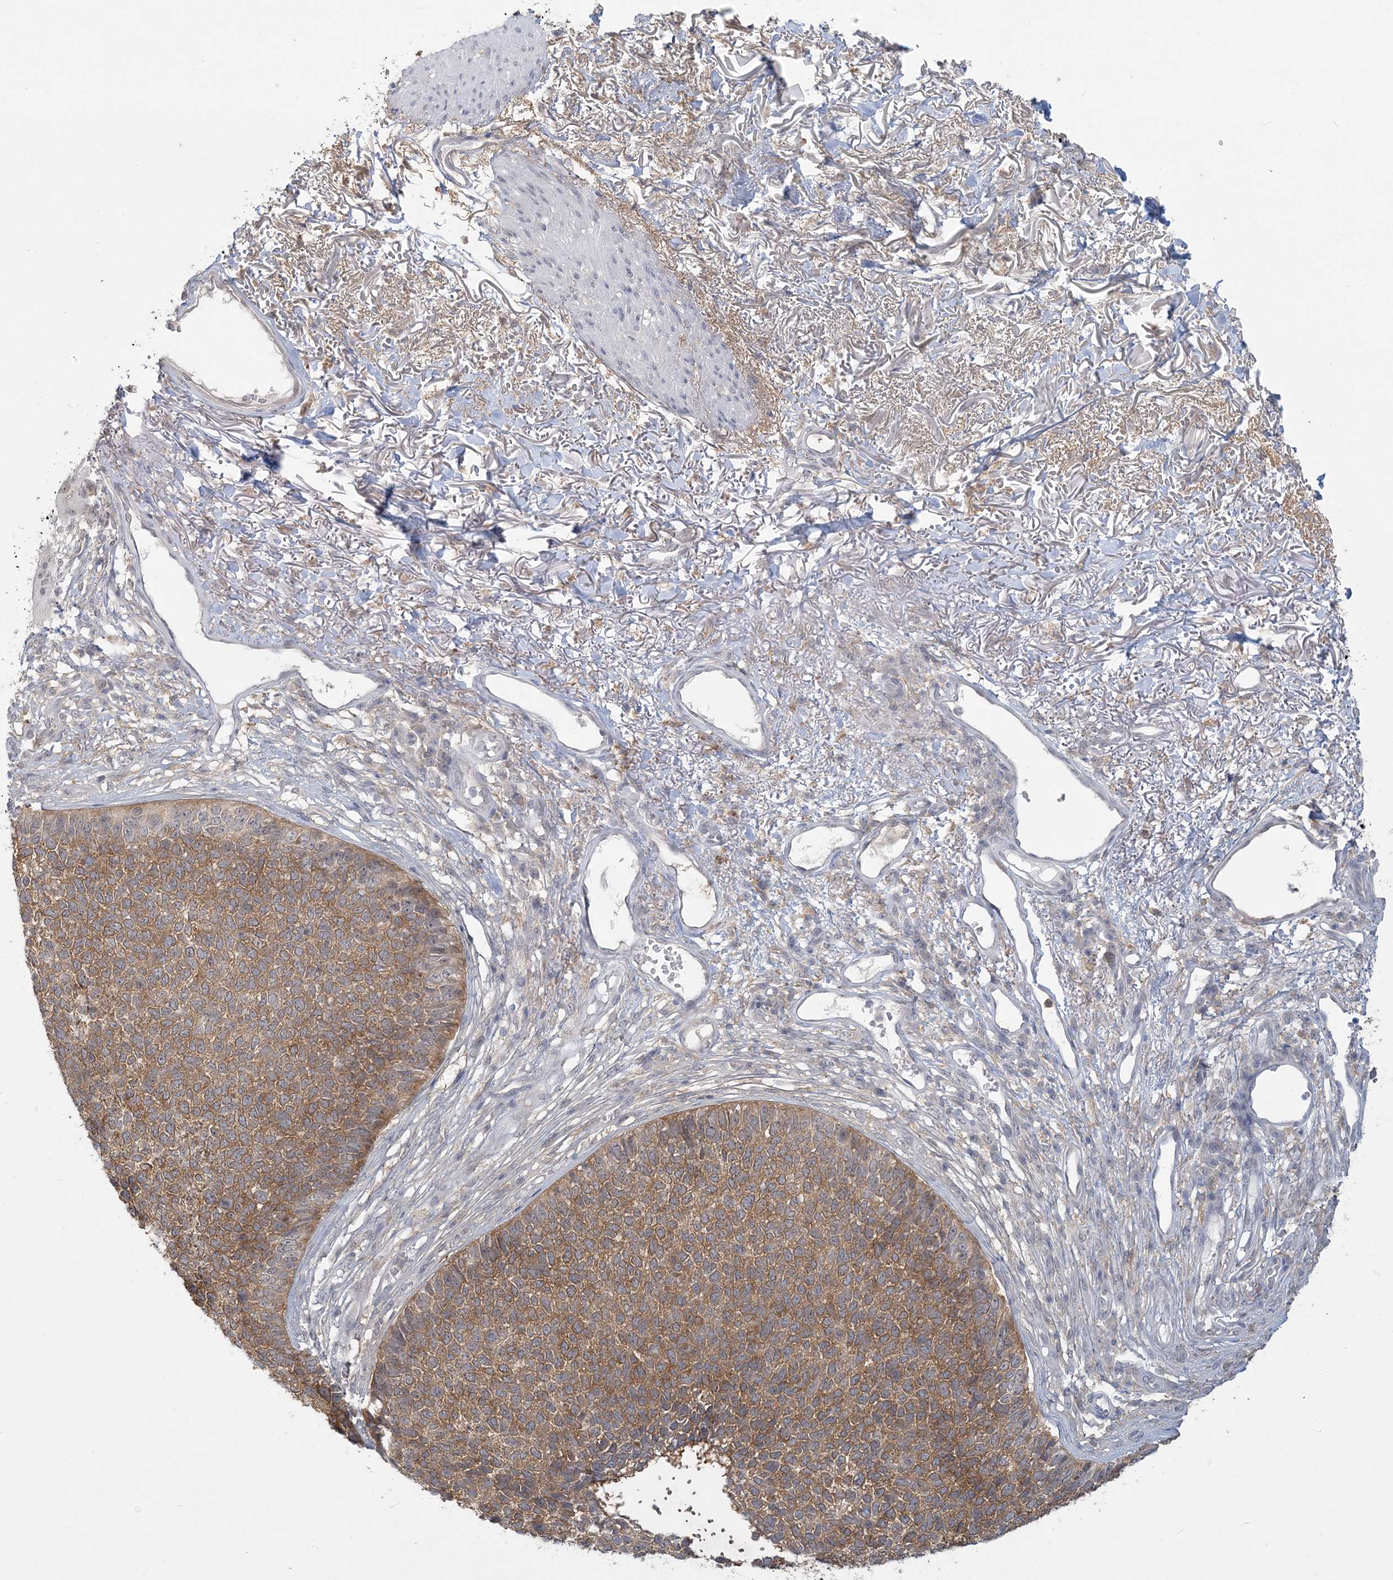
{"staining": {"intensity": "moderate", "quantity": ">75%", "location": "cytoplasmic/membranous"}, "tissue": "skin cancer", "cell_type": "Tumor cells", "image_type": "cancer", "snomed": [{"axis": "morphology", "description": "Basal cell carcinoma"}, {"axis": "topography", "description": "Skin"}], "caption": "Protein positivity by immunohistochemistry (IHC) displays moderate cytoplasmic/membranous positivity in about >75% of tumor cells in skin cancer.", "gene": "ANKS1A", "patient": {"sex": "female", "age": 84}}